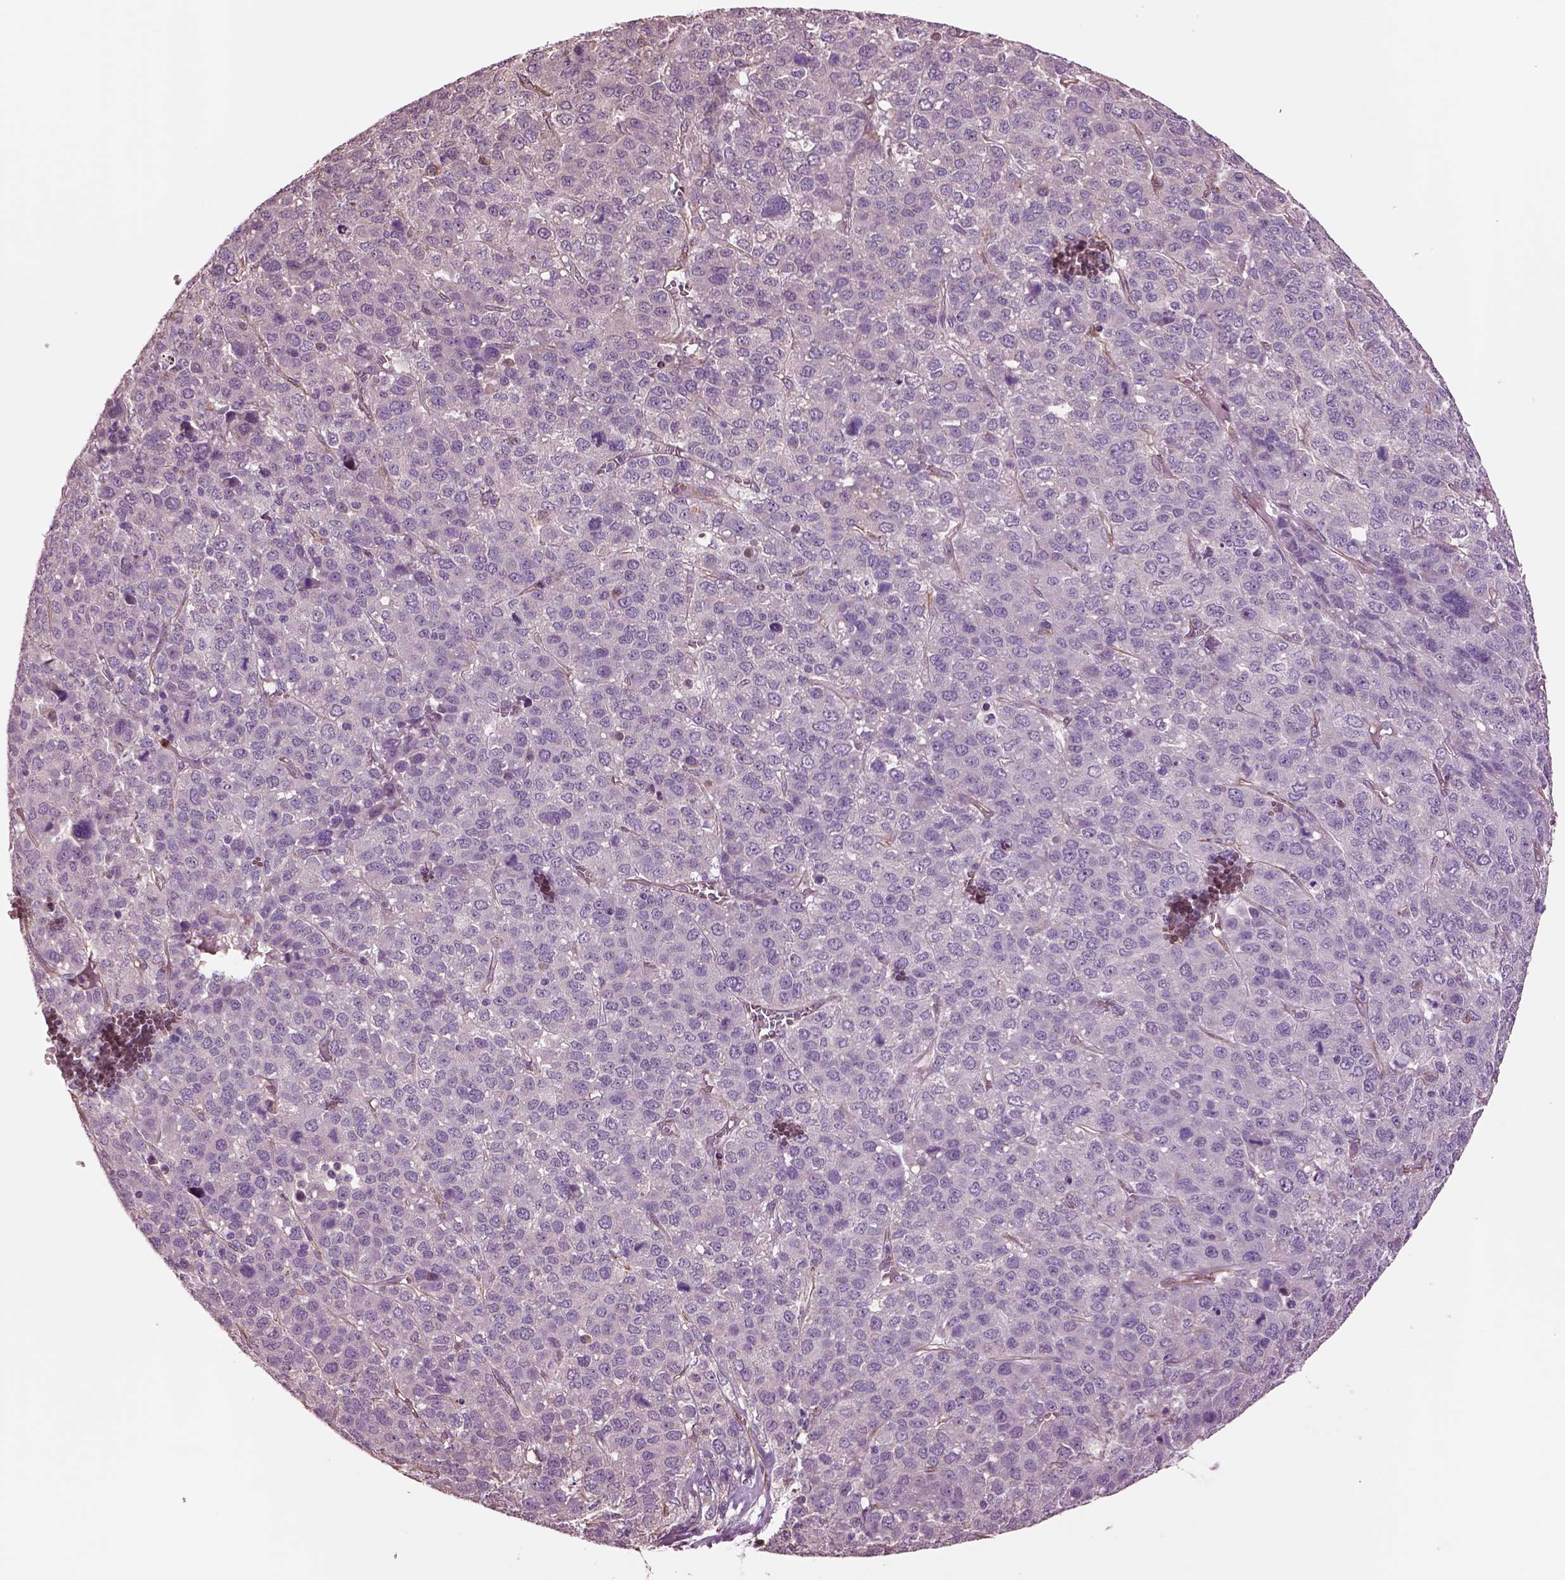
{"staining": {"intensity": "negative", "quantity": "none", "location": "none"}, "tissue": "liver cancer", "cell_type": "Tumor cells", "image_type": "cancer", "snomed": [{"axis": "morphology", "description": "Carcinoma, Hepatocellular, NOS"}, {"axis": "topography", "description": "Liver"}], "caption": "This is an immunohistochemistry micrograph of liver hepatocellular carcinoma. There is no staining in tumor cells.", "gene": "HTR1B", "patient": {"sex": "male", "age": 69}}